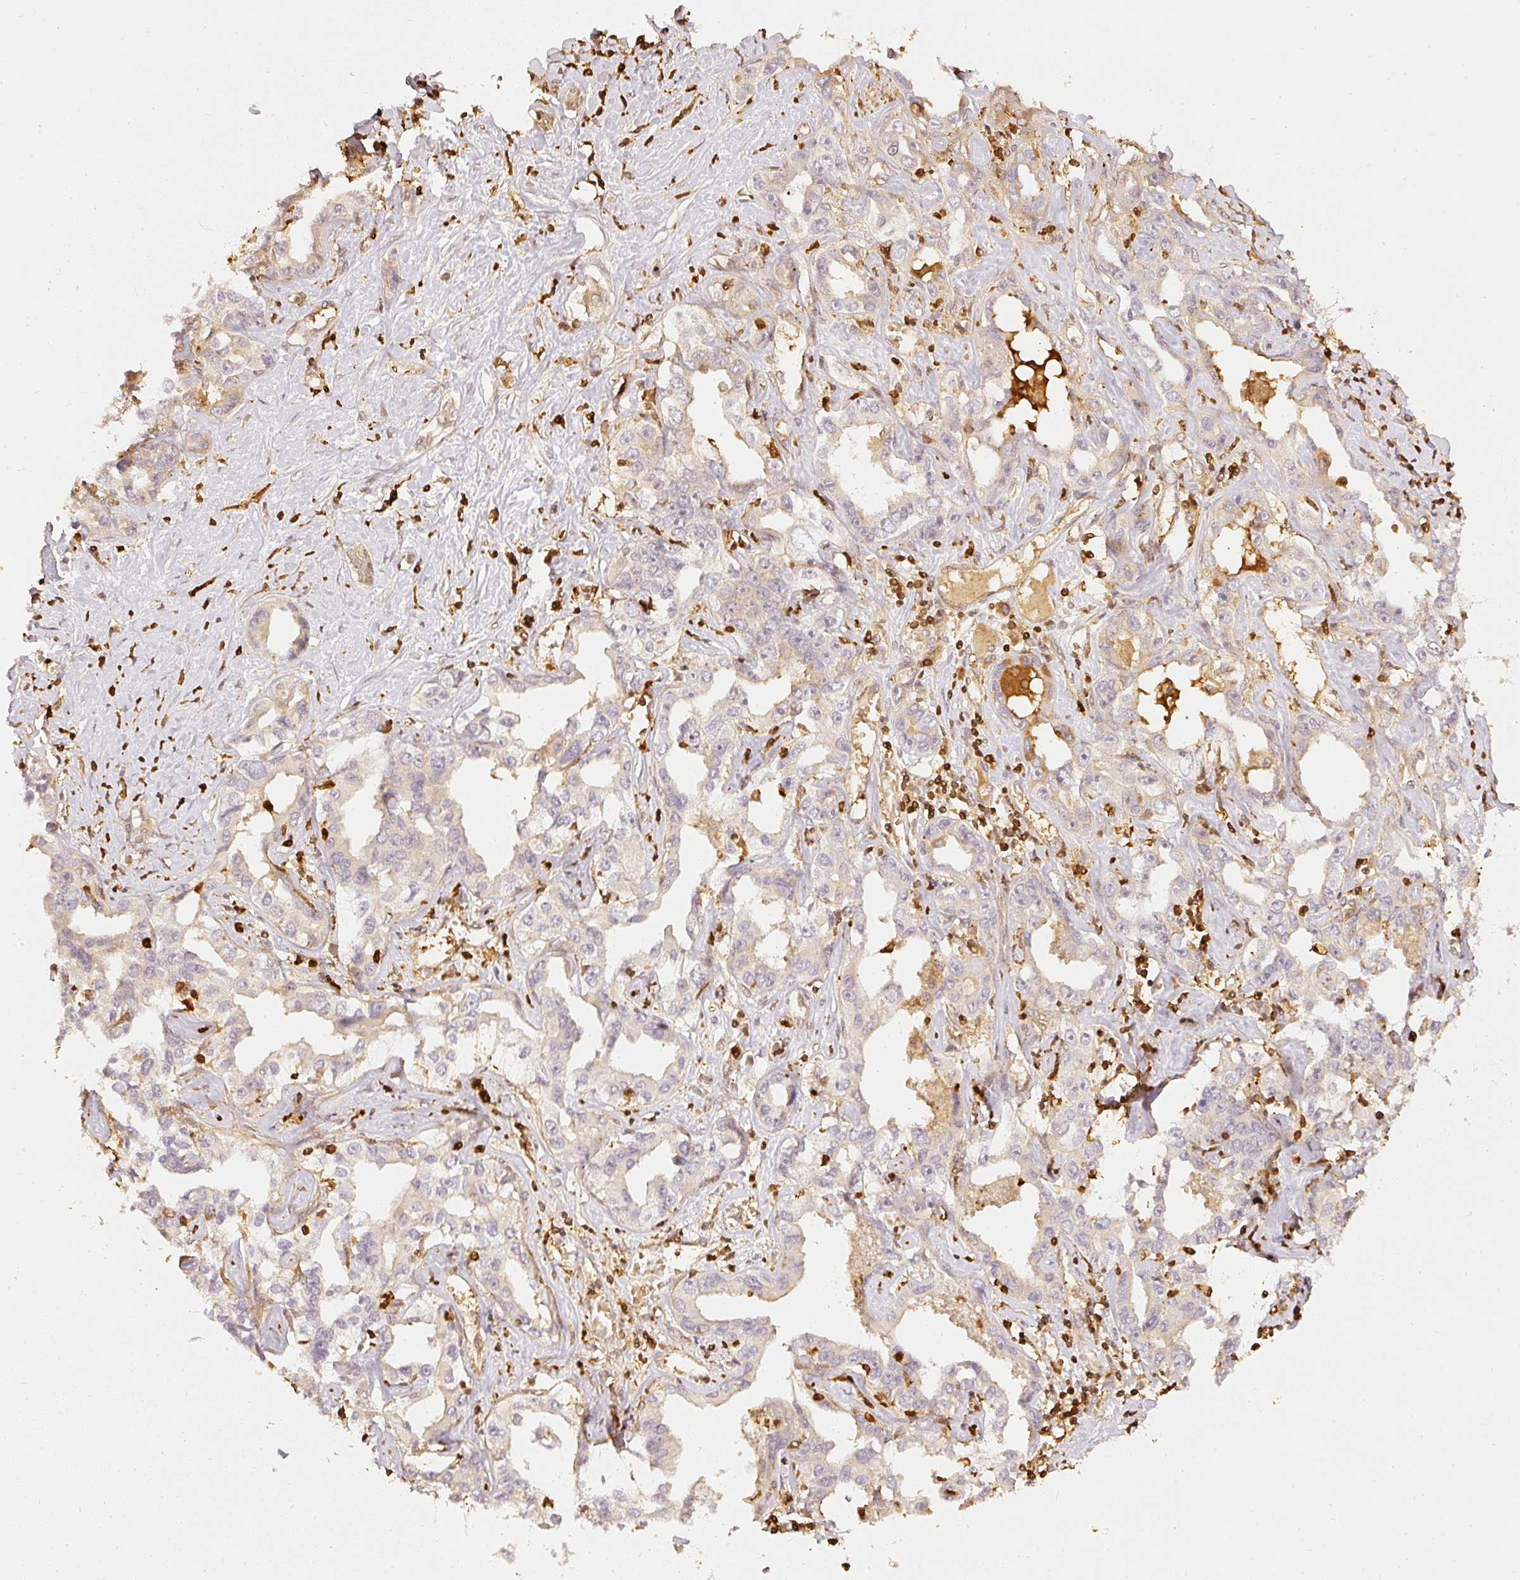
{"staining": {"intensity": "weak", "quantity": "25%-75%", "location": "cytoplasmic/membranous"}, "tissue": "liver cancer", "cell_type": "Tumor cells", "image_type": "cancer", "snomed": [{"axis": "morphology", "description": "Cholangiocarcinoma"}, {"axis": "topography", "description": "Liver"}], "caption": "Tumor cells exhibit low levels of weak cytoplasmic/membranous staining in about 25%-75% of cells in human liver cancer.", "gene": "PFN1", "patient": {"sex": "male", "age": 59}}